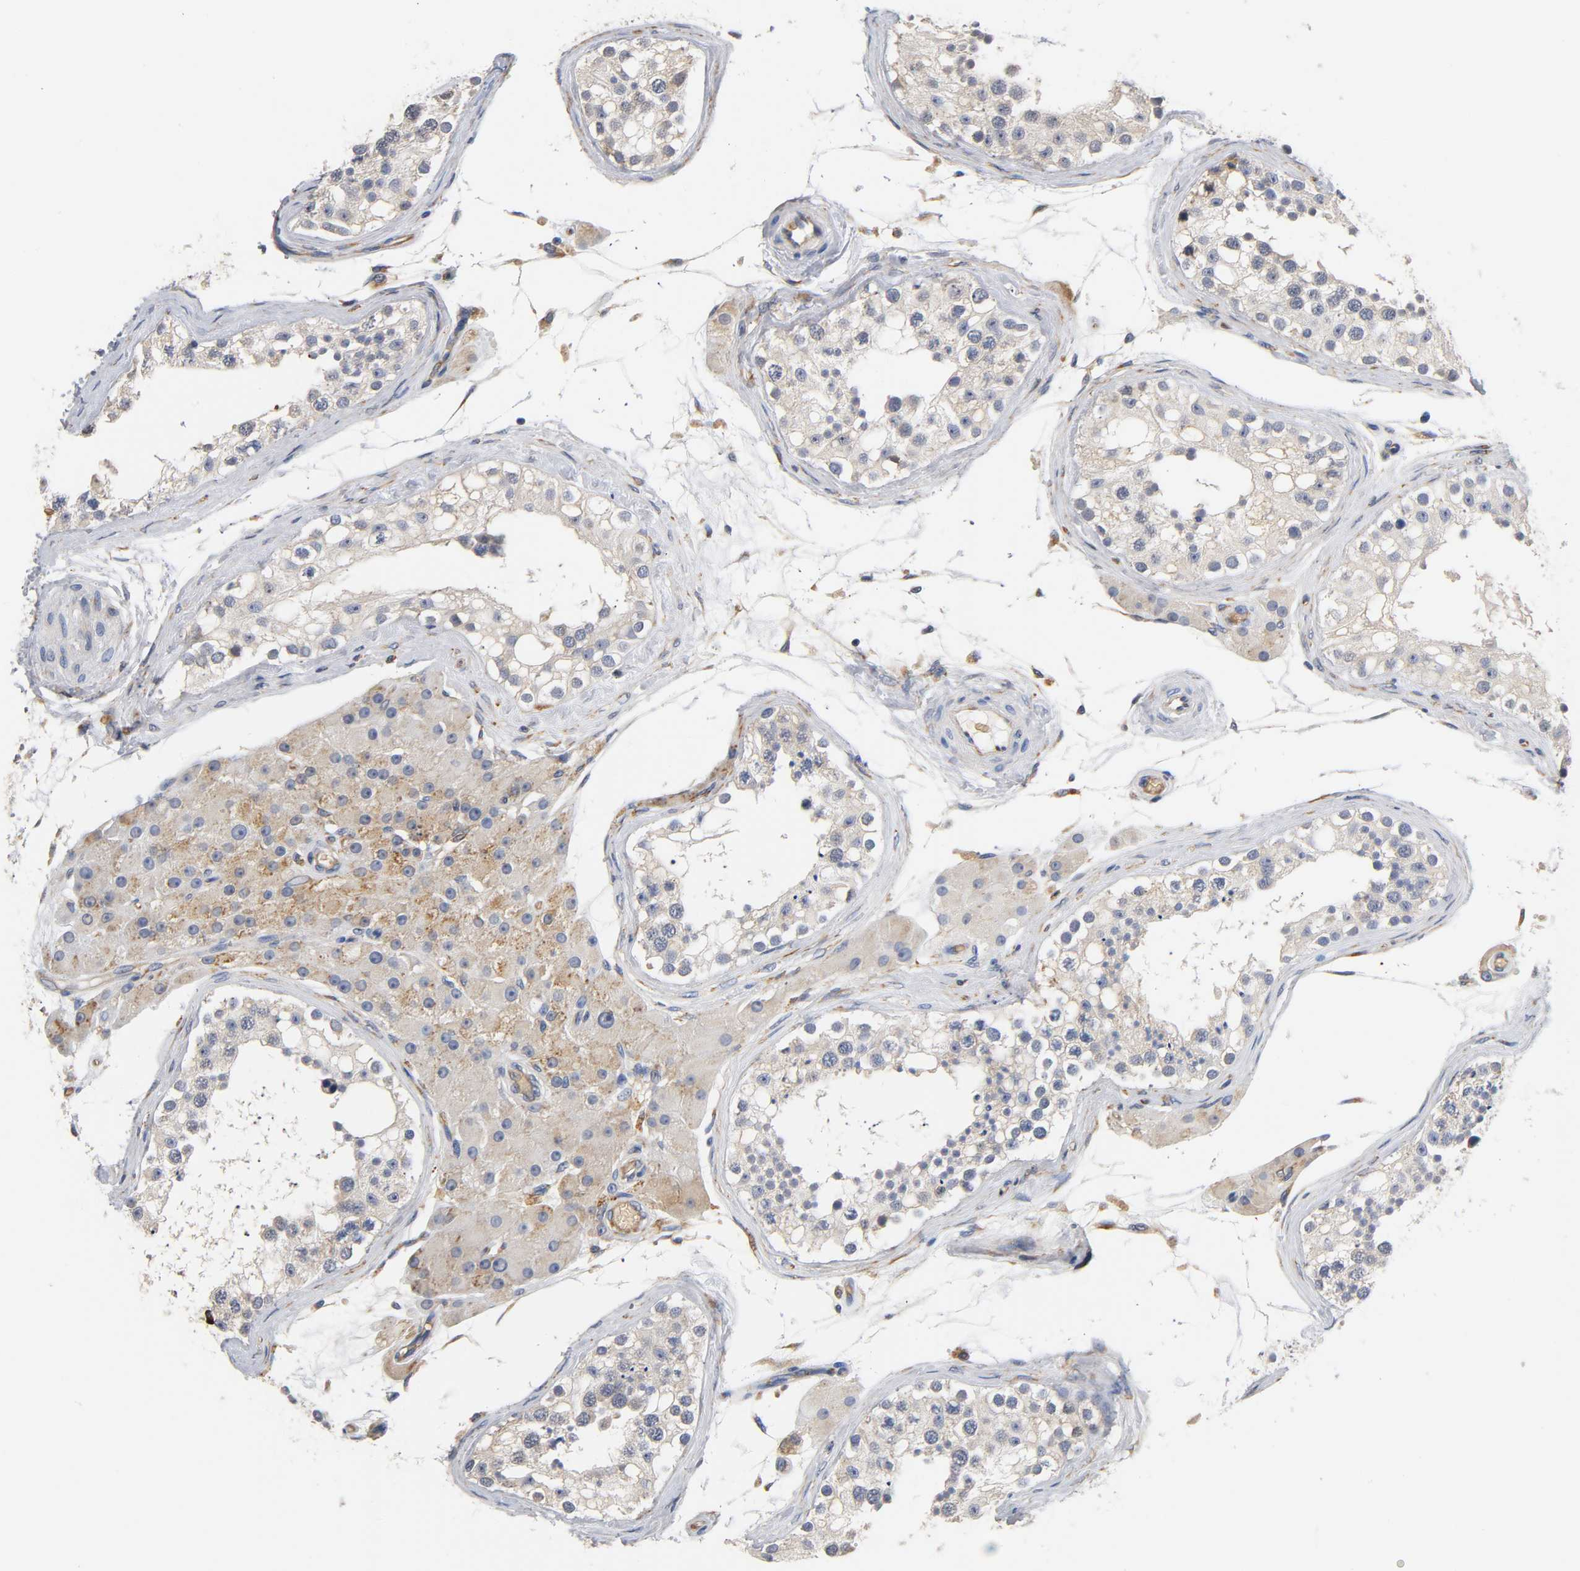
{"staining": {"intensity": "weak", "quantity": "<25%", "location": "cytoplasmic/membranous"}, "tissue": "testis", "cell_type": "Cells in seminiferous ducts", "image_type": "normal", "snomed": [{"axis": "morphology", "description": "Normal tissue, NOS"}, {"axis": "topography", "description": "Testis"}], "caption": "High power microscopy photomicrograph of an immunohistochemistry (IHC) micrograph of unremarkable testis, revealing no significant positivity in cells in seminiferous ducts. (Brightfield microscopy of DAB immunohistochemistry (IHC) at high magnification).", "gene": "UCKL1", "patient": {"sex": "male", "age": 68}}